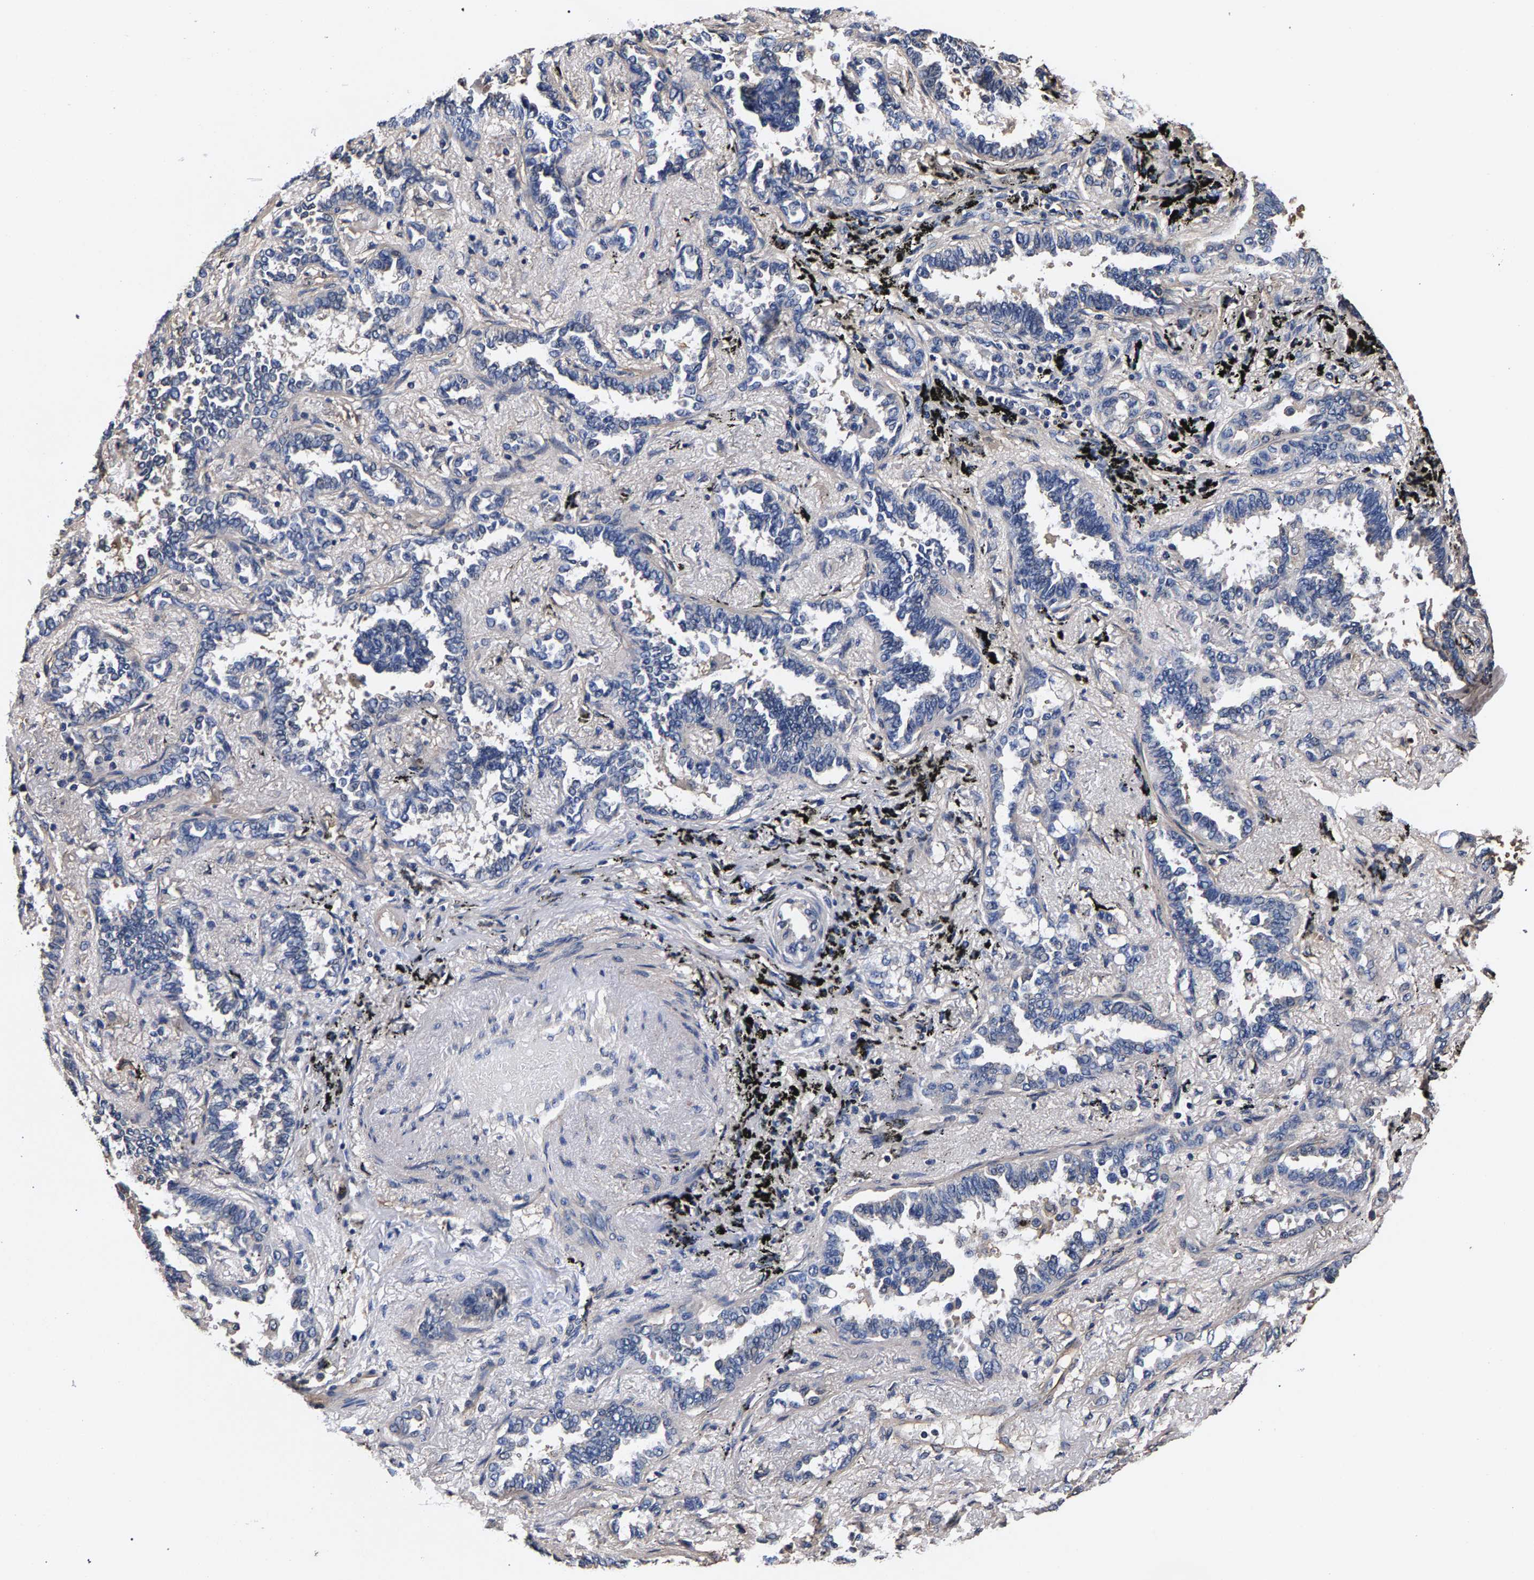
{"staining": {"intensity": "negative", "quantity": "none", "location": "none"}, "tissue": "lung cancer", "cell_type": "Tumor cells", "image_type": "cancer", "snomed": [{"axis": "morphology", "description": "Adenocarcinoma, NOS"}, {"axis": "topography", "description": "Lung"}], "caption": "Tumor cells are negative for protein expression in human lung adenocarcinoma.", "gene": "MARCHF7", "patient": {"sex": "male", "age": 59}}